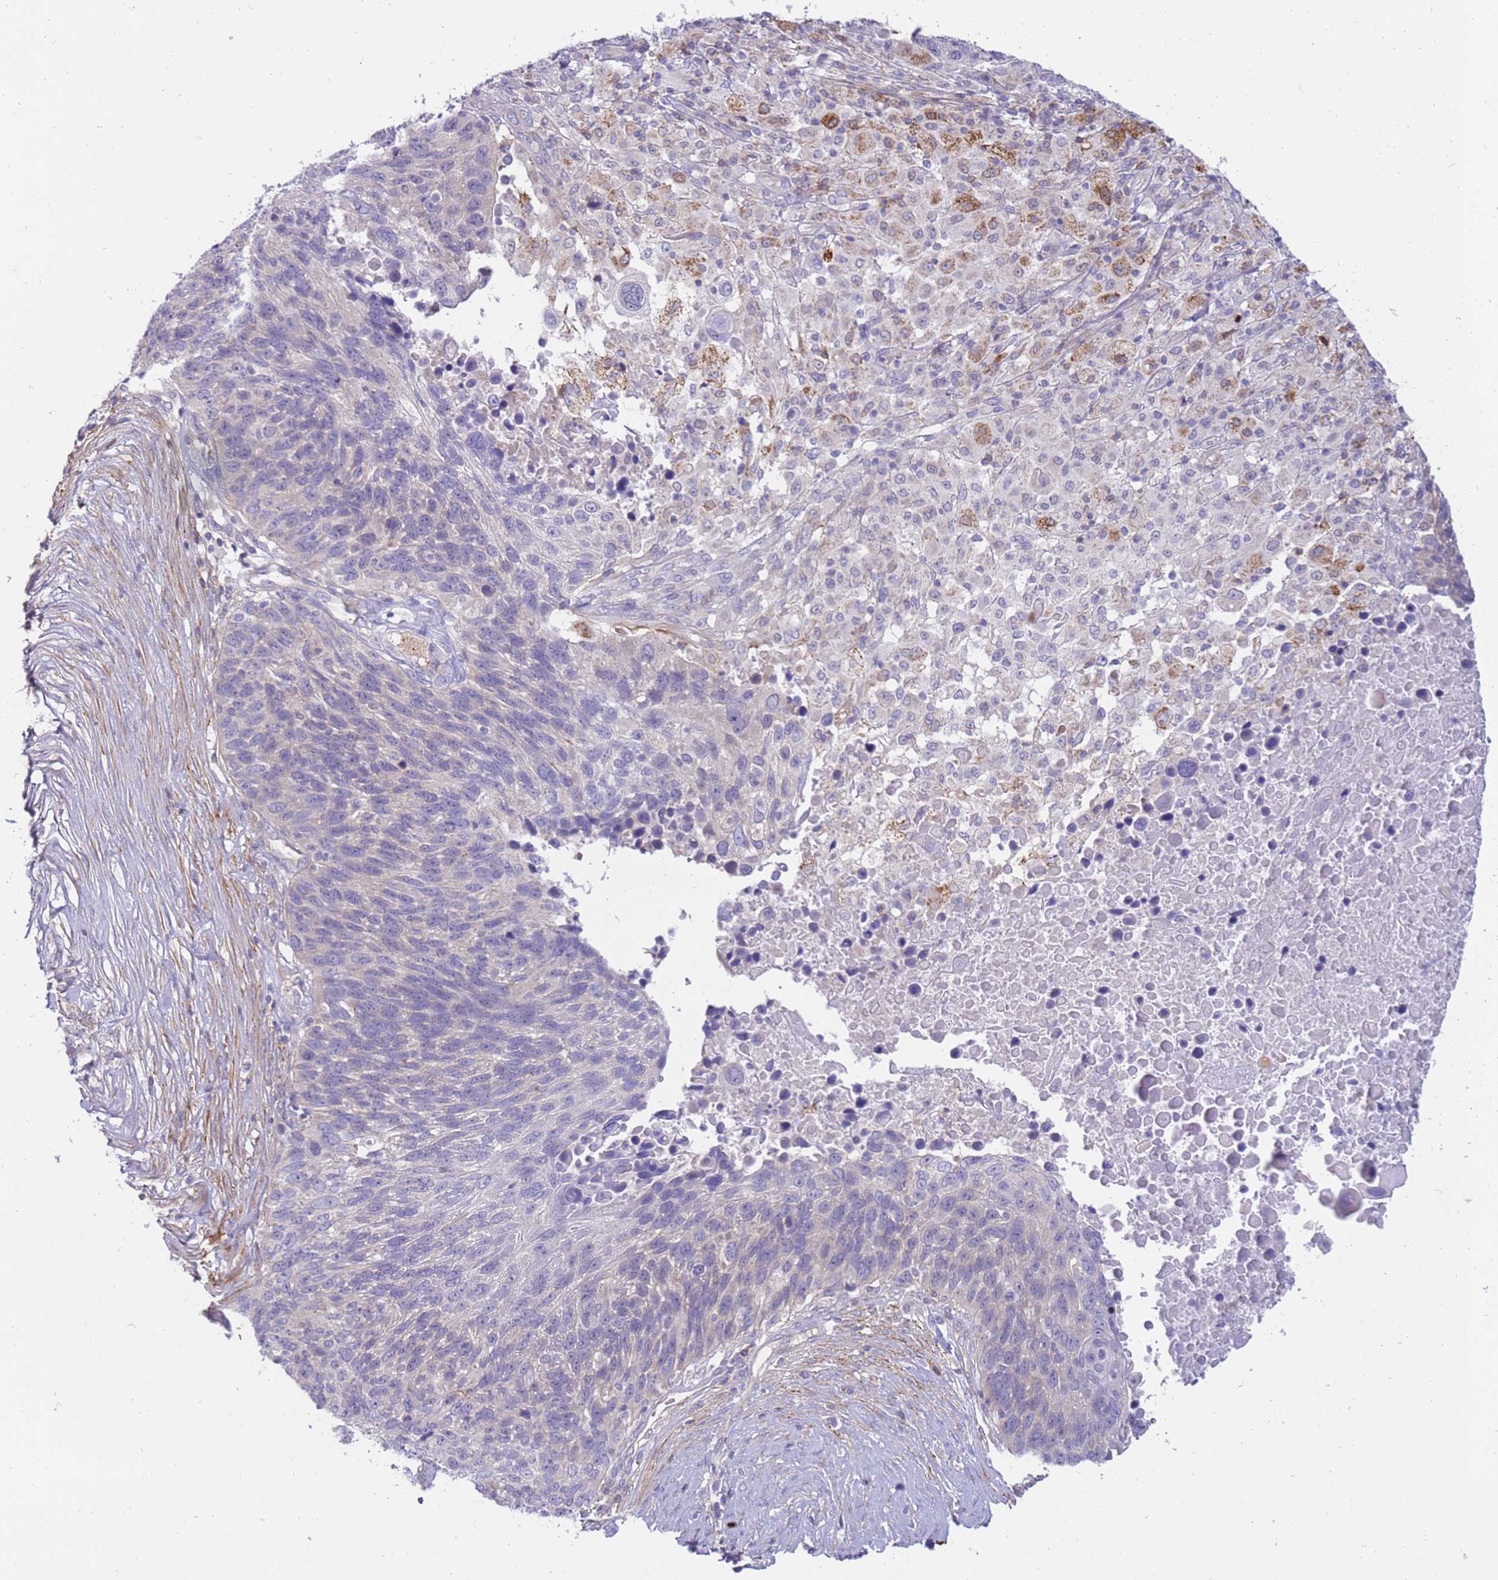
{"staining": {"intensity": "negative", "quantity": "none", "location": "none"}, "tissue": "lung cancer", "cell_type": "Tumor cells", "image_type": "cancer", "snomed": [{"axis": "morphology", "description": "Normal tissue, NOS"}, {"axis": "morphology", "description": "Squamous cell carcinoma, NOS"}, {"axis": "topography", "description": "Lymph node"}, {"axis": "topography", "description": "Lung"}], "caption": "Immunohistochemical staining of squamous cell carcinoma (lung) reveals no significant staining in tumor cells. Brightfield microscopy of immunohistochemistry stained with DAB (3,3'-diaminobenzidine) (brown) and hematoxylin (blue), captured at high magnification.", "gene": "STK25", "patient": {"sex": "male", "age": 66}}